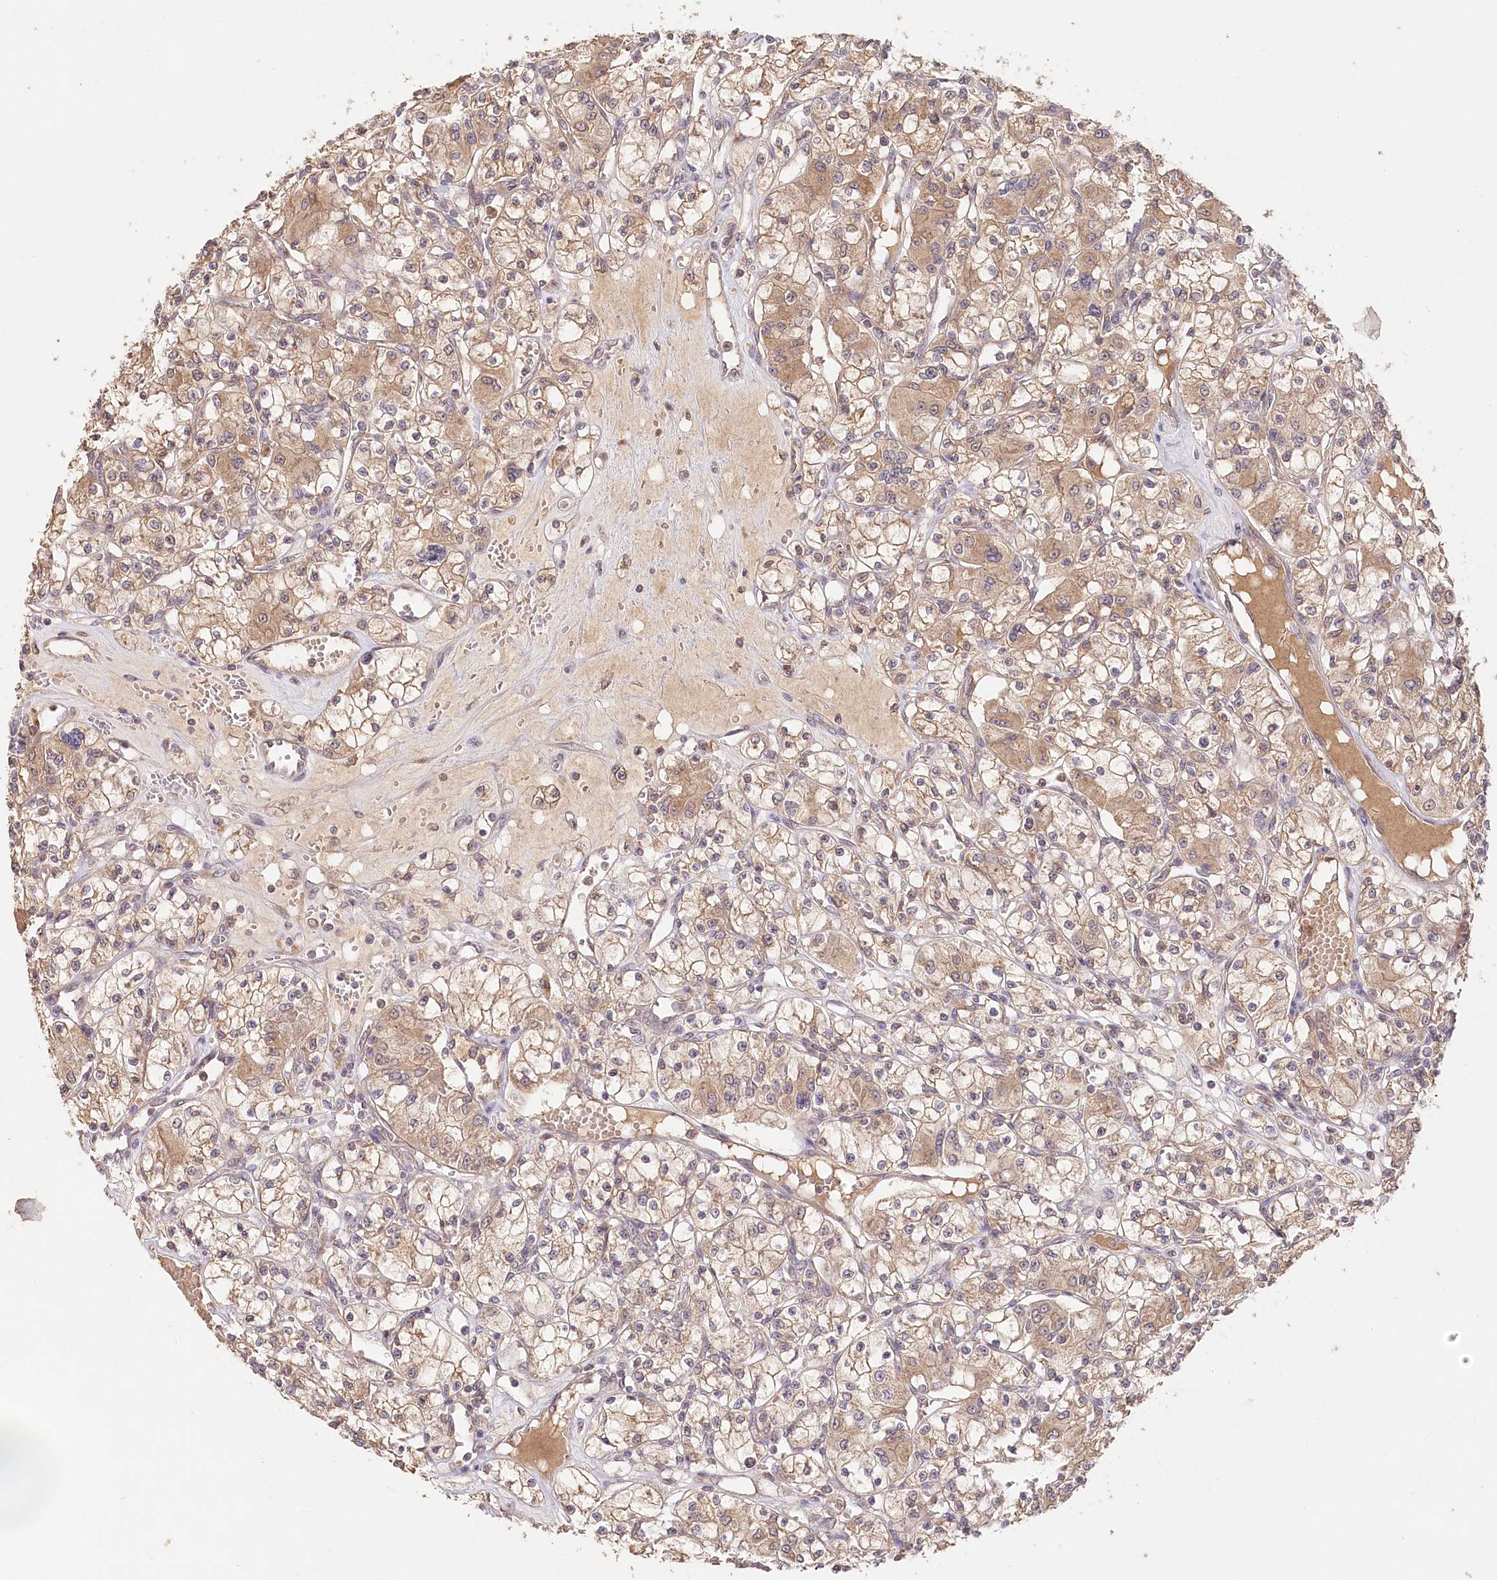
{"staining": {"intensity": "weak", "quantity": ">75%", "location": "cytoplasmic/membranous"}, "tissue": "renal cancer", "cell_type": "Tumor cells", "image_type": "cancer", "snomed": [{"axis": "morphology", "description": "Adenocarcinoma, NOS"}, {"axis": "topography", "description": "Kidney"}], "caption": "A low amount of weak cytoplasmic/membranous expression is identified in about >75% of tumor cells in renal cancer (adenocarcinoma) tissue.", "gene": "IRAK1BP1", "patient": {"sex": "female", "age": 59}}